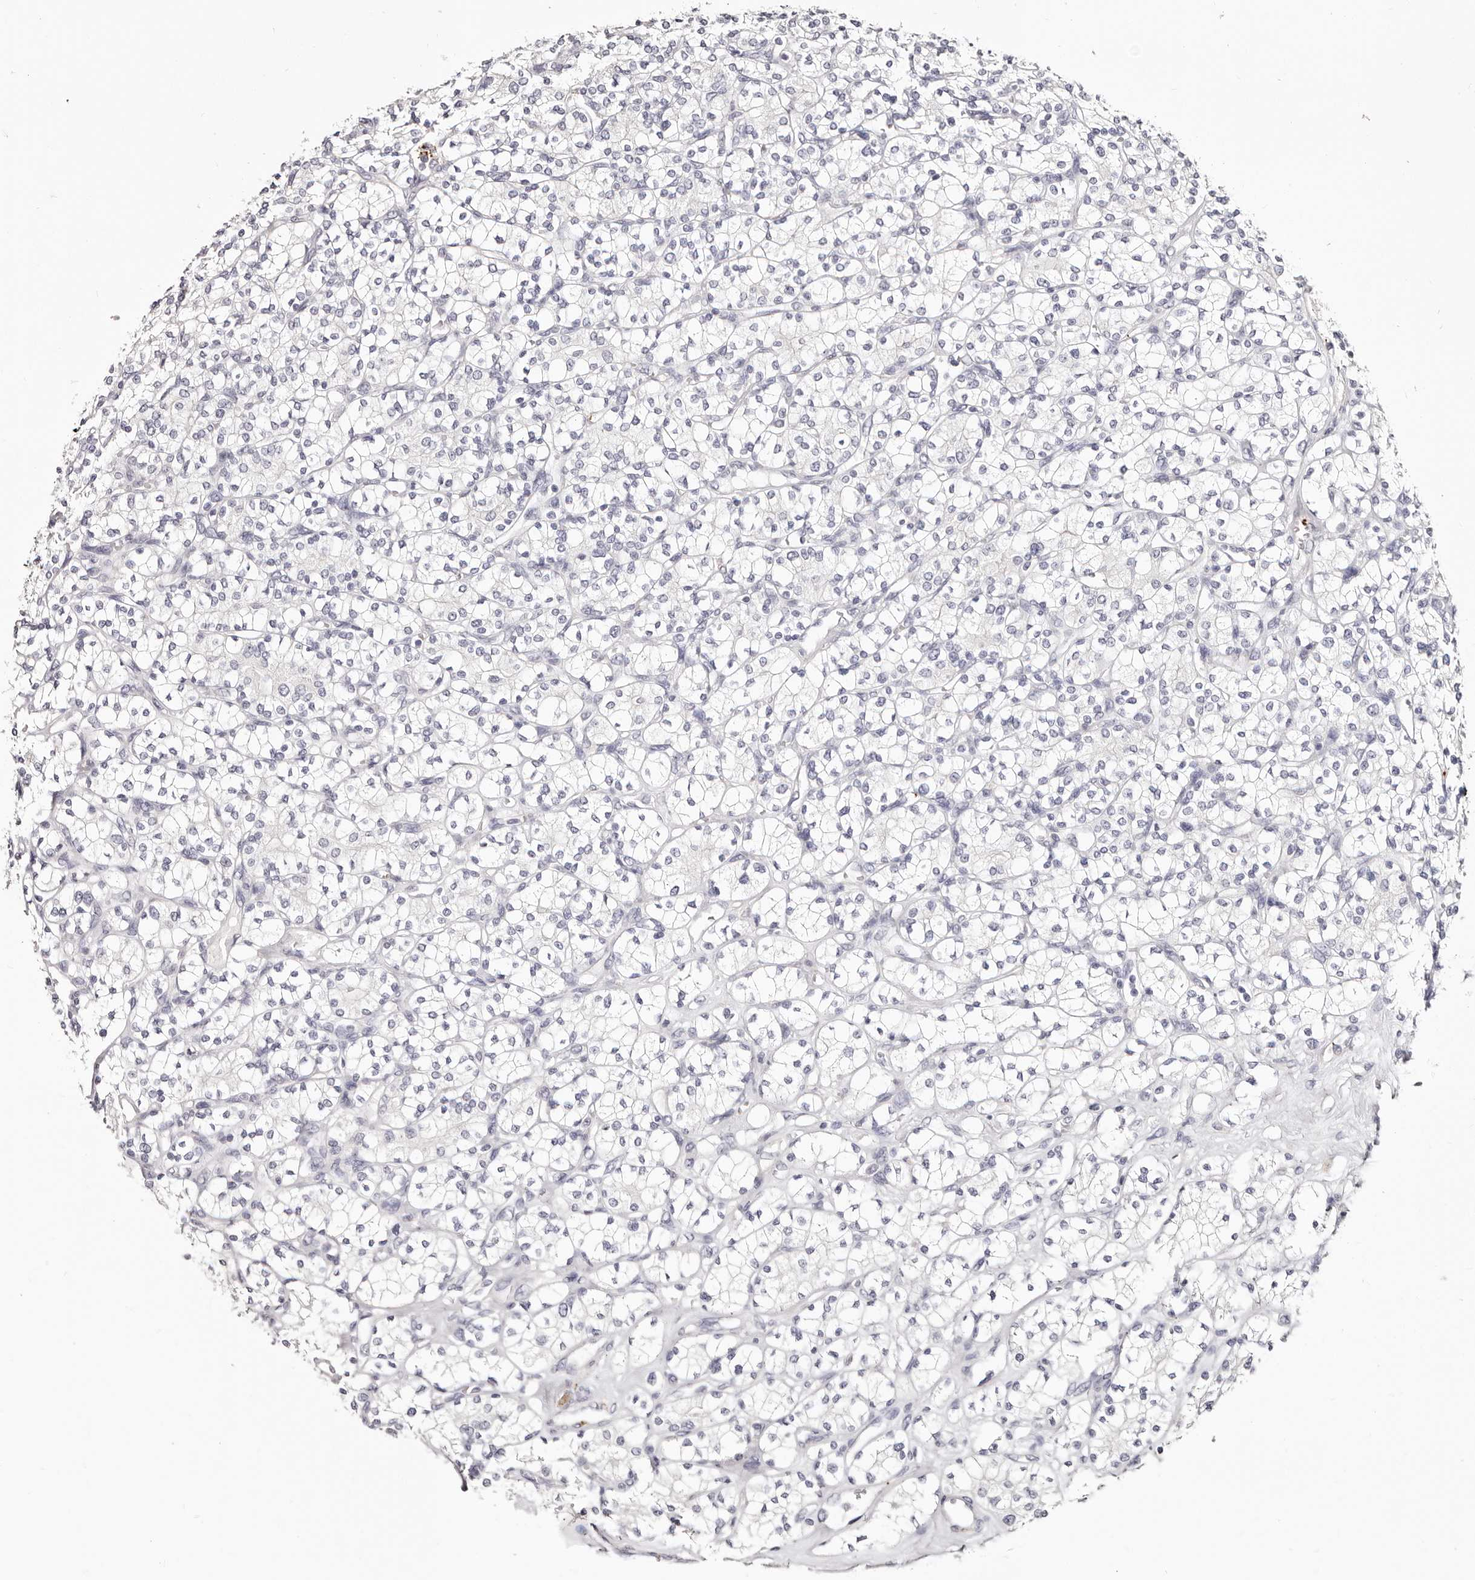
{"staining": {"intensity": "negative", "quantity": "none", "location": "none"}, "tissue": "renal cancer", "cell_type": "Tumor cells", "image_type": "cancer", "snomed": [{"axis": "morphology", "description": "Adenocarcinoma, NOS"}, {"axis": "topography", "description": "Kidney"}], "caption": "Immunohistochemical staining of human renal adenocarcinoma displays no significant expression in tumor cells.", "gene": "PF4", "patient": {"sex": "male", "age": 77}}